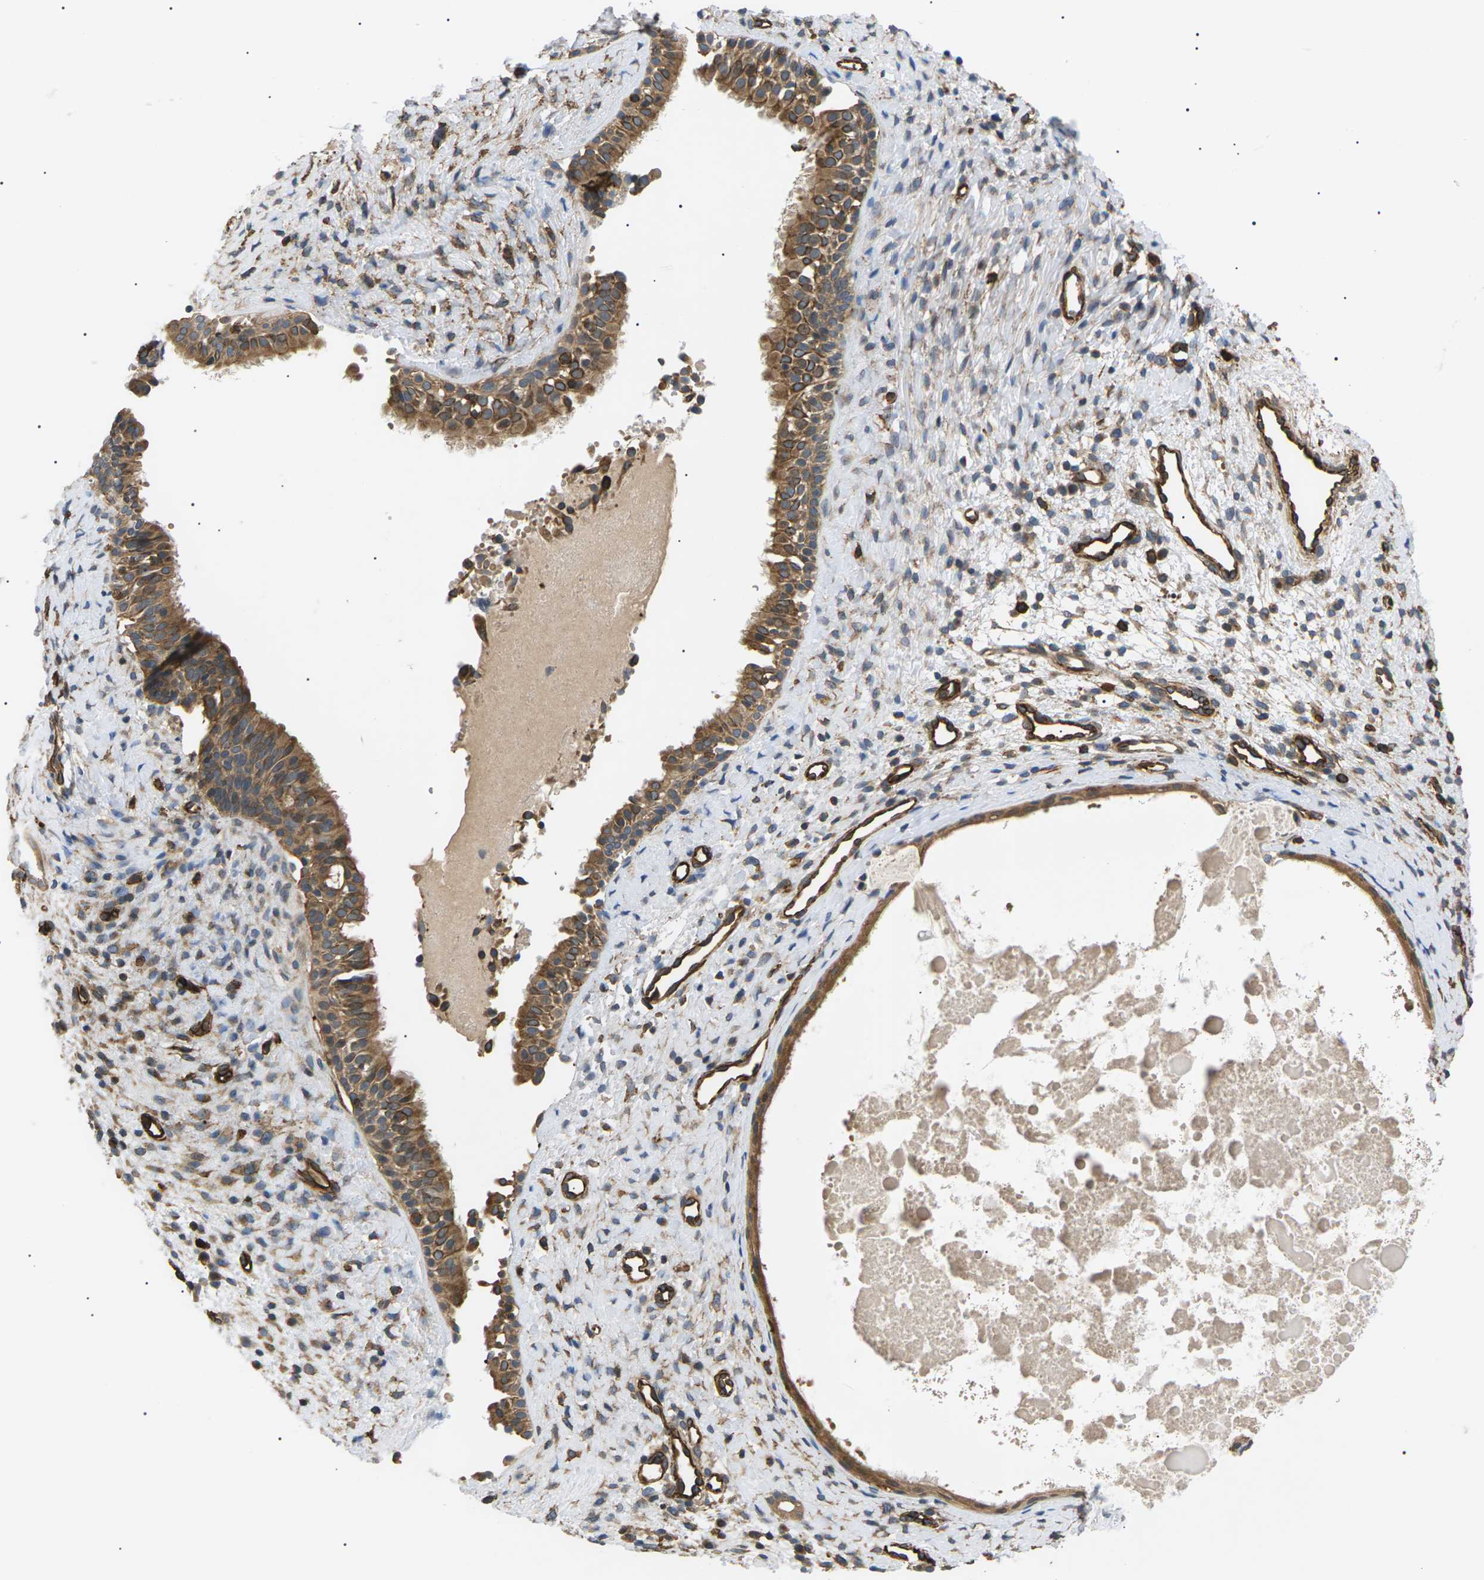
{"staining": {"intensity": "moderate", "quantity": ">75%", "location": "cytoplasmic/membranous"}, "tissue": "nasopharynx", "cell_type": "Respiratory epithelial cells", "image_type": "normal", "snomed": [{"axis": "morphology", "description": "Normal tissue, NOS"}, {"axis": "topography", "description": "Nasopharynx"}], "caption": "Respiratory epithelial cells reveal medium levels of moderate cytoplasmic/membranous expression in approximately >75% of cells in normal nasopharynx.", "gene": "TMTC4", "patient": {"sex": "male", "age": 22}}